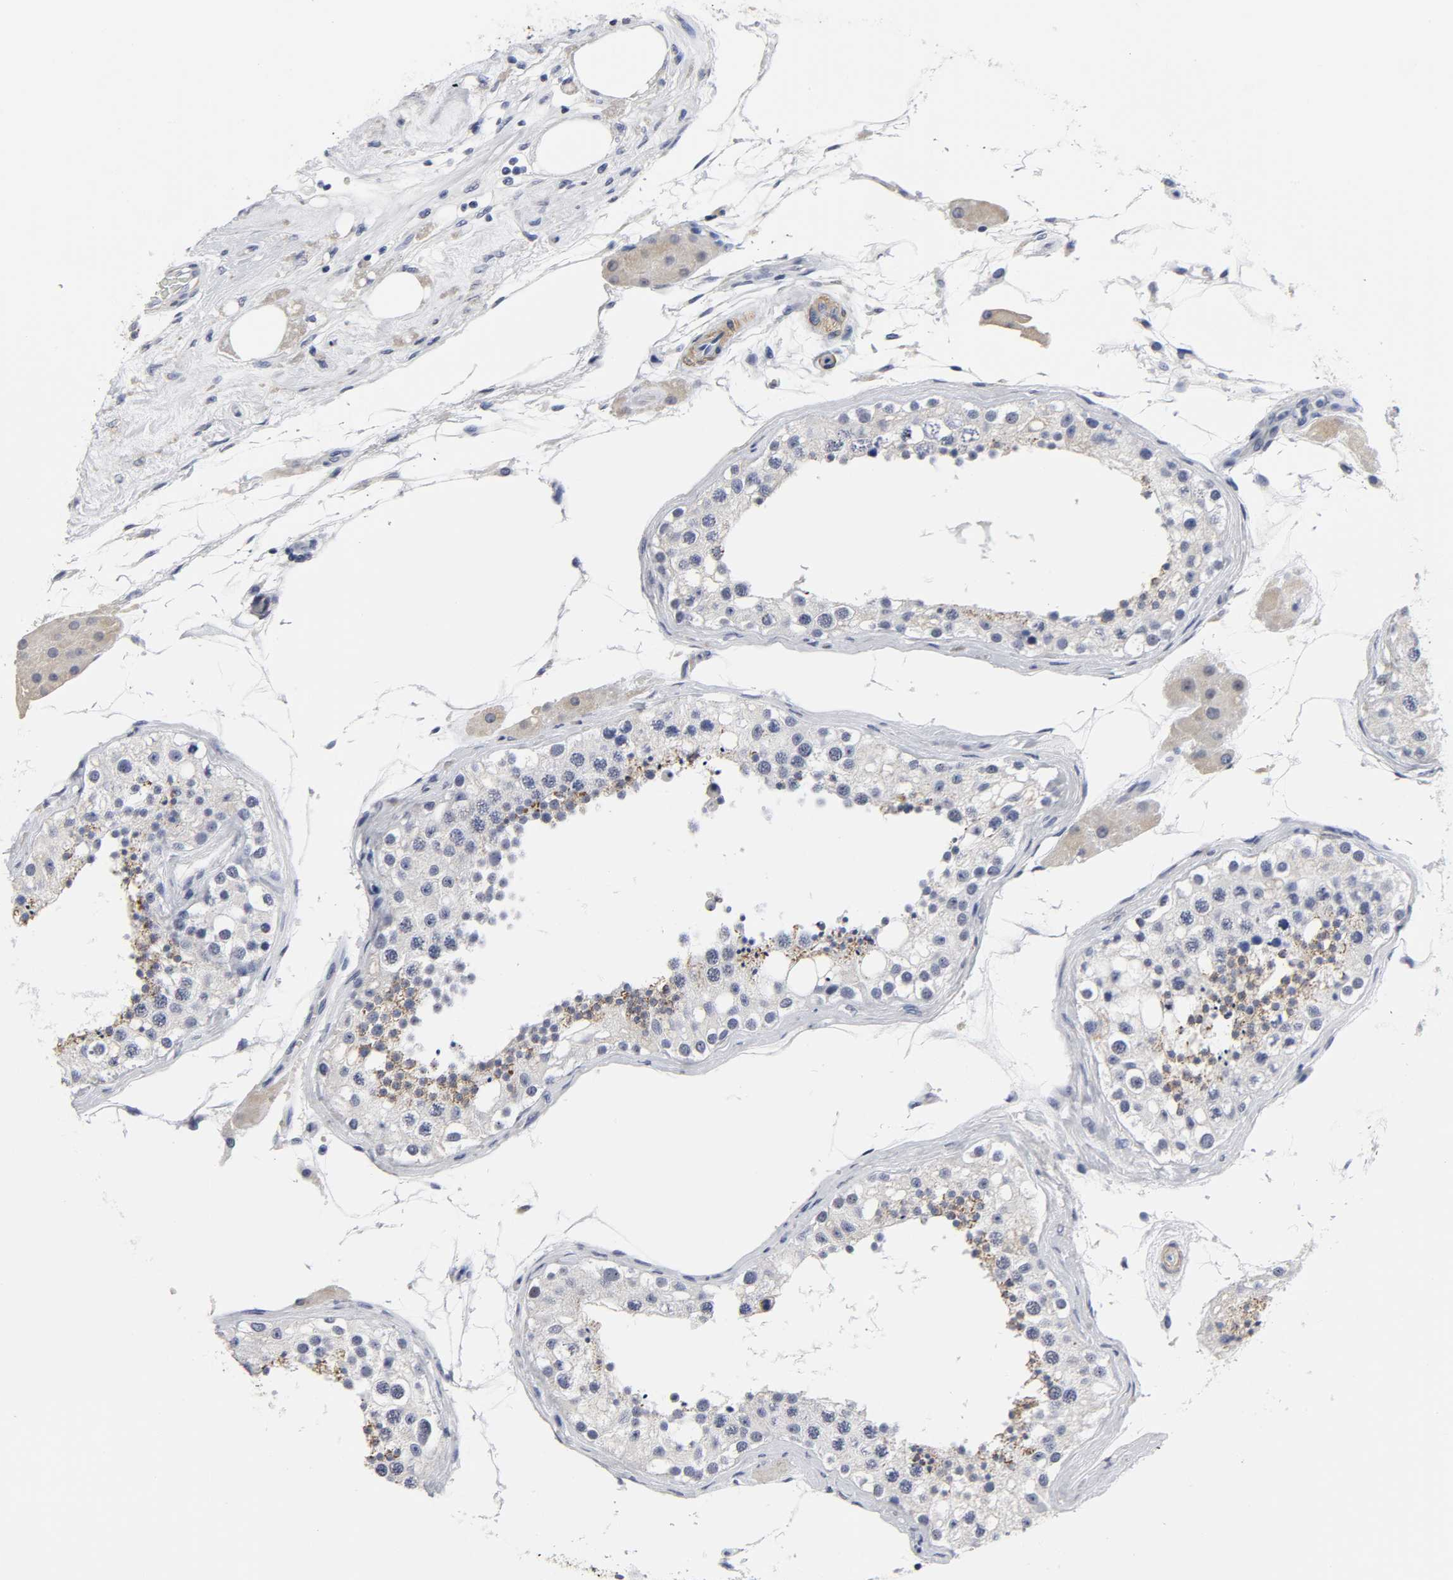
{"staining": {"intensity": "negative", "quantity": "none", "location": "none"}, "tissue": "testis", "cell_type": "Cells in seminiferous ducts", "image_type": "normal", "snomed": [{"axis": "morphology", "description": "Normal tissue, NOS"}, {"axis": "topography", "description": "Testis"}], "caption": "The photomicrograph shows no significant positivity in cells in seminiferous ducts of testis.", "gene": "GRHL2", "patient": {"sex": "male", "age": 68}}